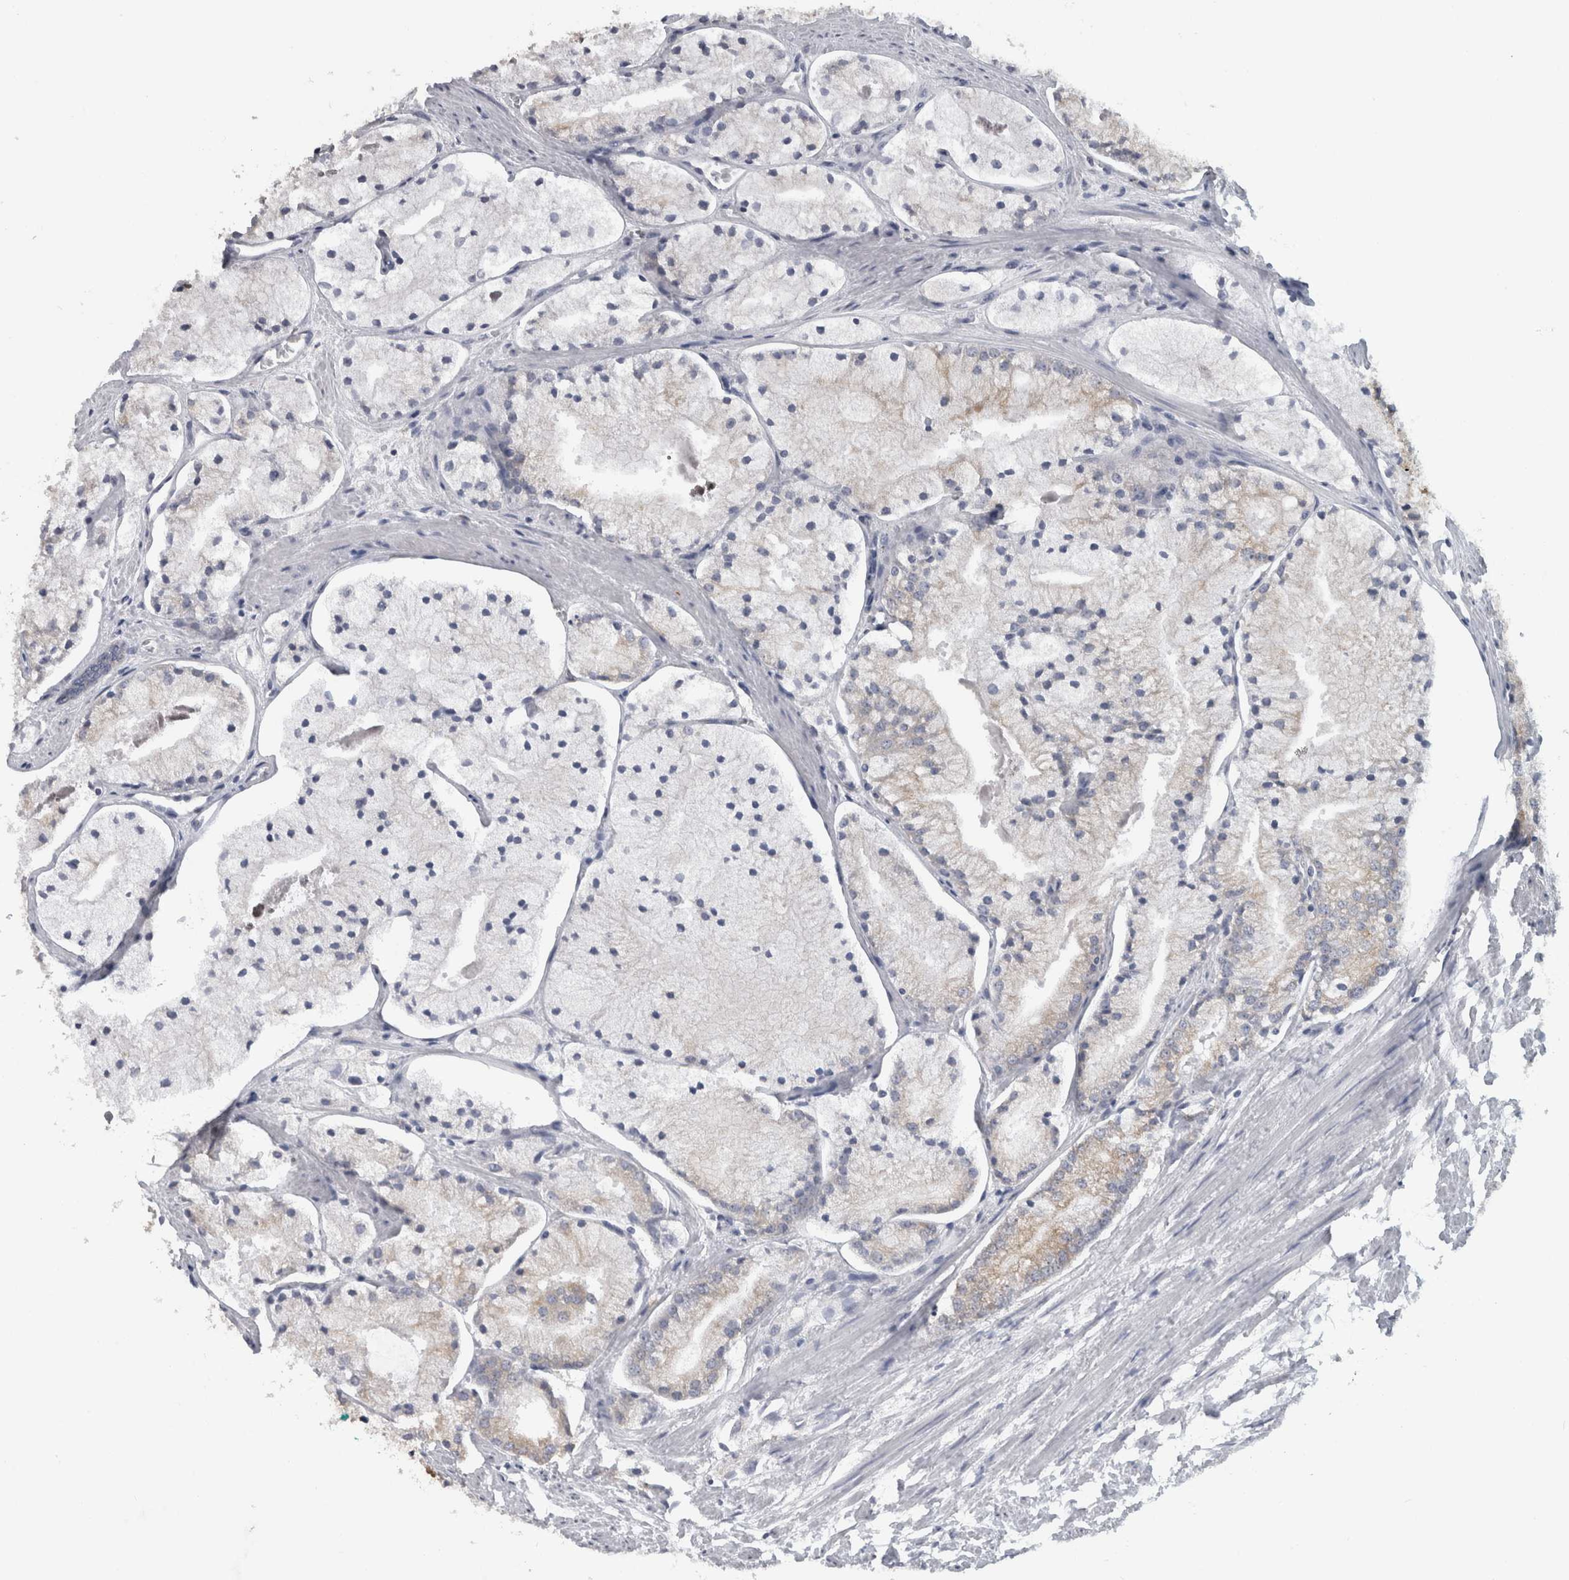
{"staining": {"intensity": "negative", "quantity": "none", "location": "none"}, "tissue": "prostate cancer", "cell_type": "Tumor cells", "image_type": "cancer", "snomed": [{"axis": "morphology", "description": "Adenocarcinoma, High grade"}, {"axis": "topography", "description": "Prostate"}], "caption": "Immunohistochemistry of adenocarcinoma (high-grade) (prostate) exhibits no expression in tumor cells.", "gene": "TMEM242", "patient": {"sex": "male", "age": 50}}